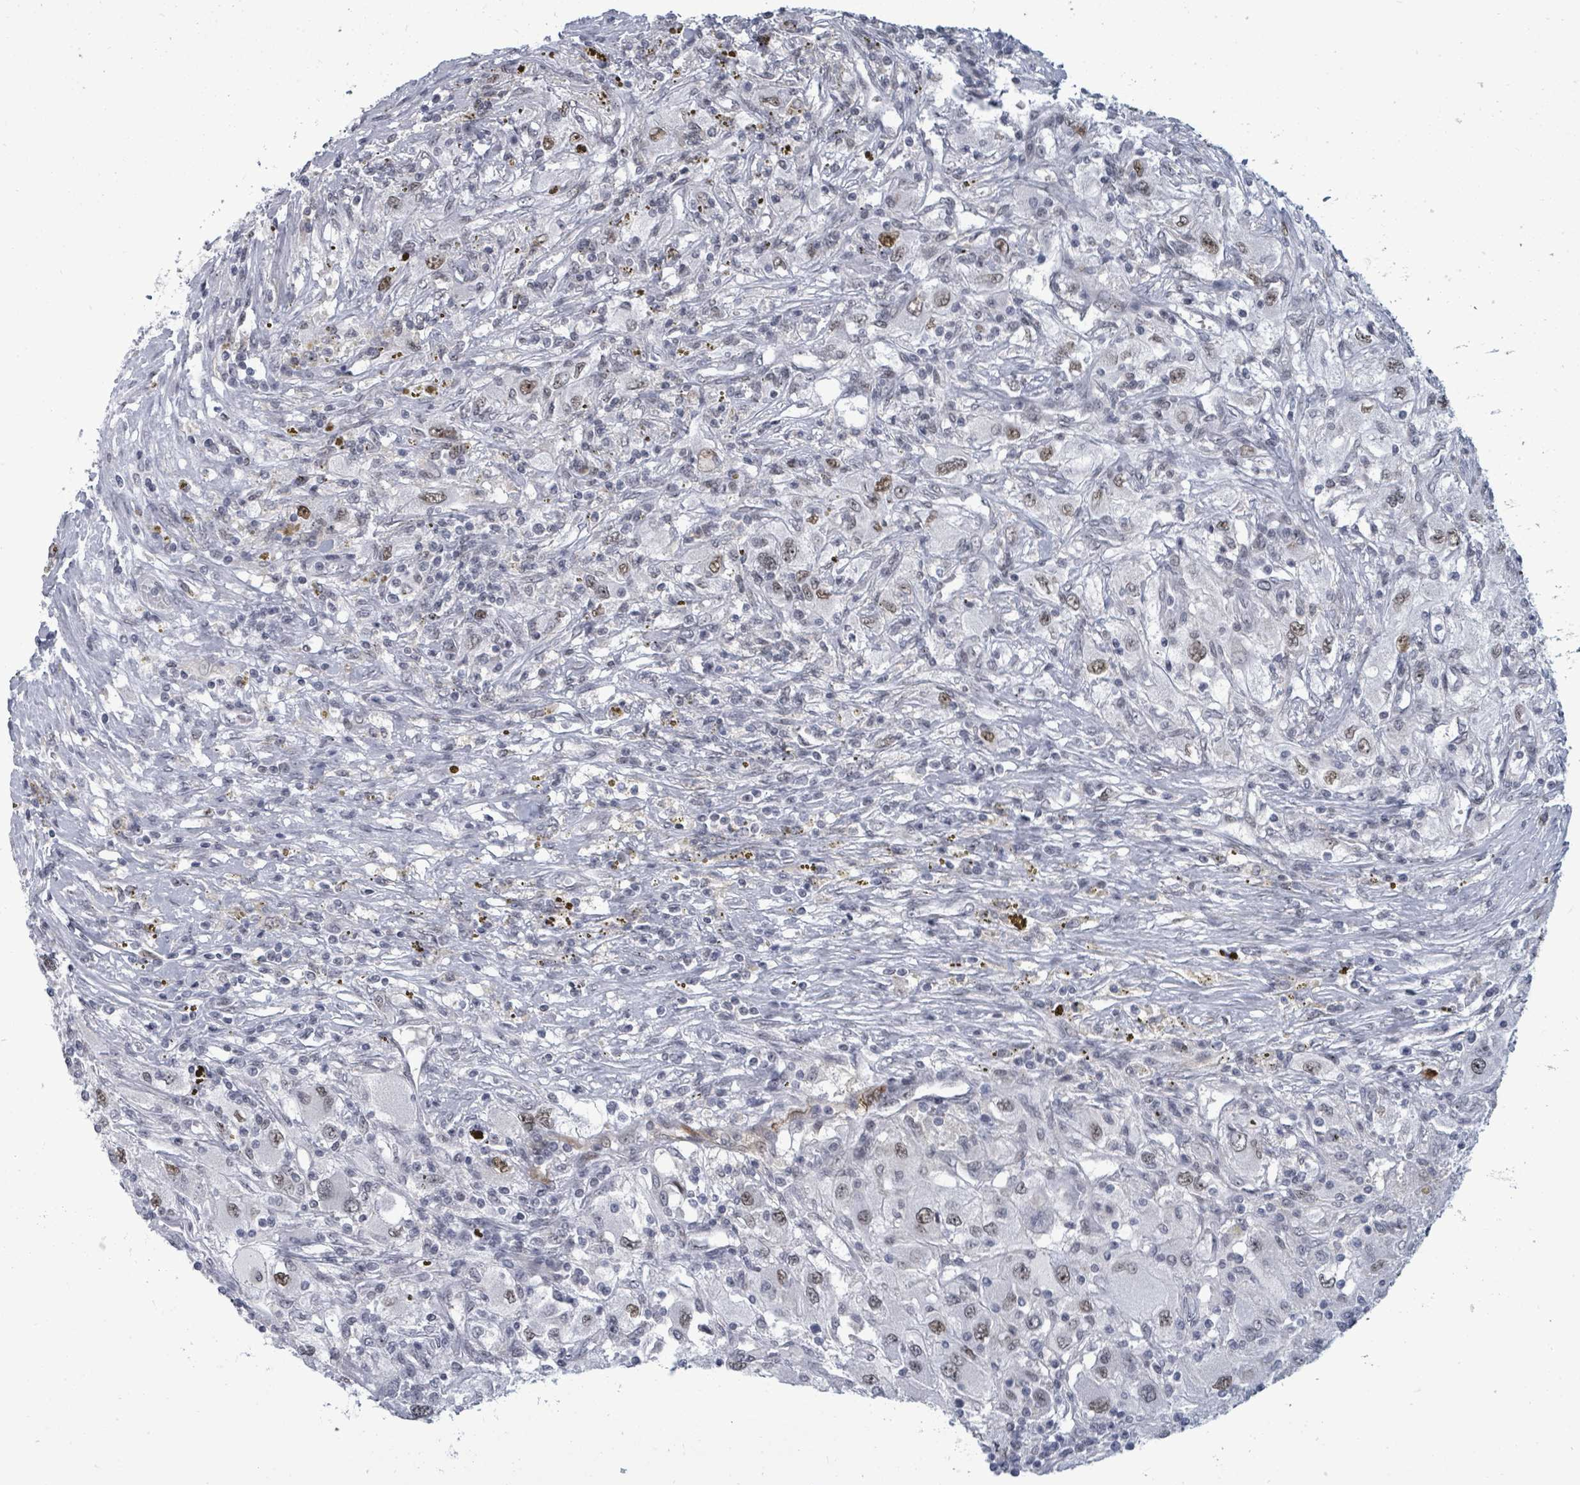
{"staining": {"intensity": "moderate", "quantity": "<25%", "location": "nuclear"}, "tissue": "renal cancer", "cell_type": "Tumor cells", "image_type": "cancer", "snomed": [{"axis": "morphology", "description": "Adenocarcinoma, NOS"}, {"axis": "topography", "description": "Kidney"}], "caption": "Renal cancer (adenocarcinoma) stained with DAB immunohistochemistry demonstrates low levels of moderate nuclear expression in about <25% of tumor cells. The protein is shown in brown color, while the nuclei are stained blue.", "gene": "ERCC5", "patient": {"sex": "female", "age": 67}}